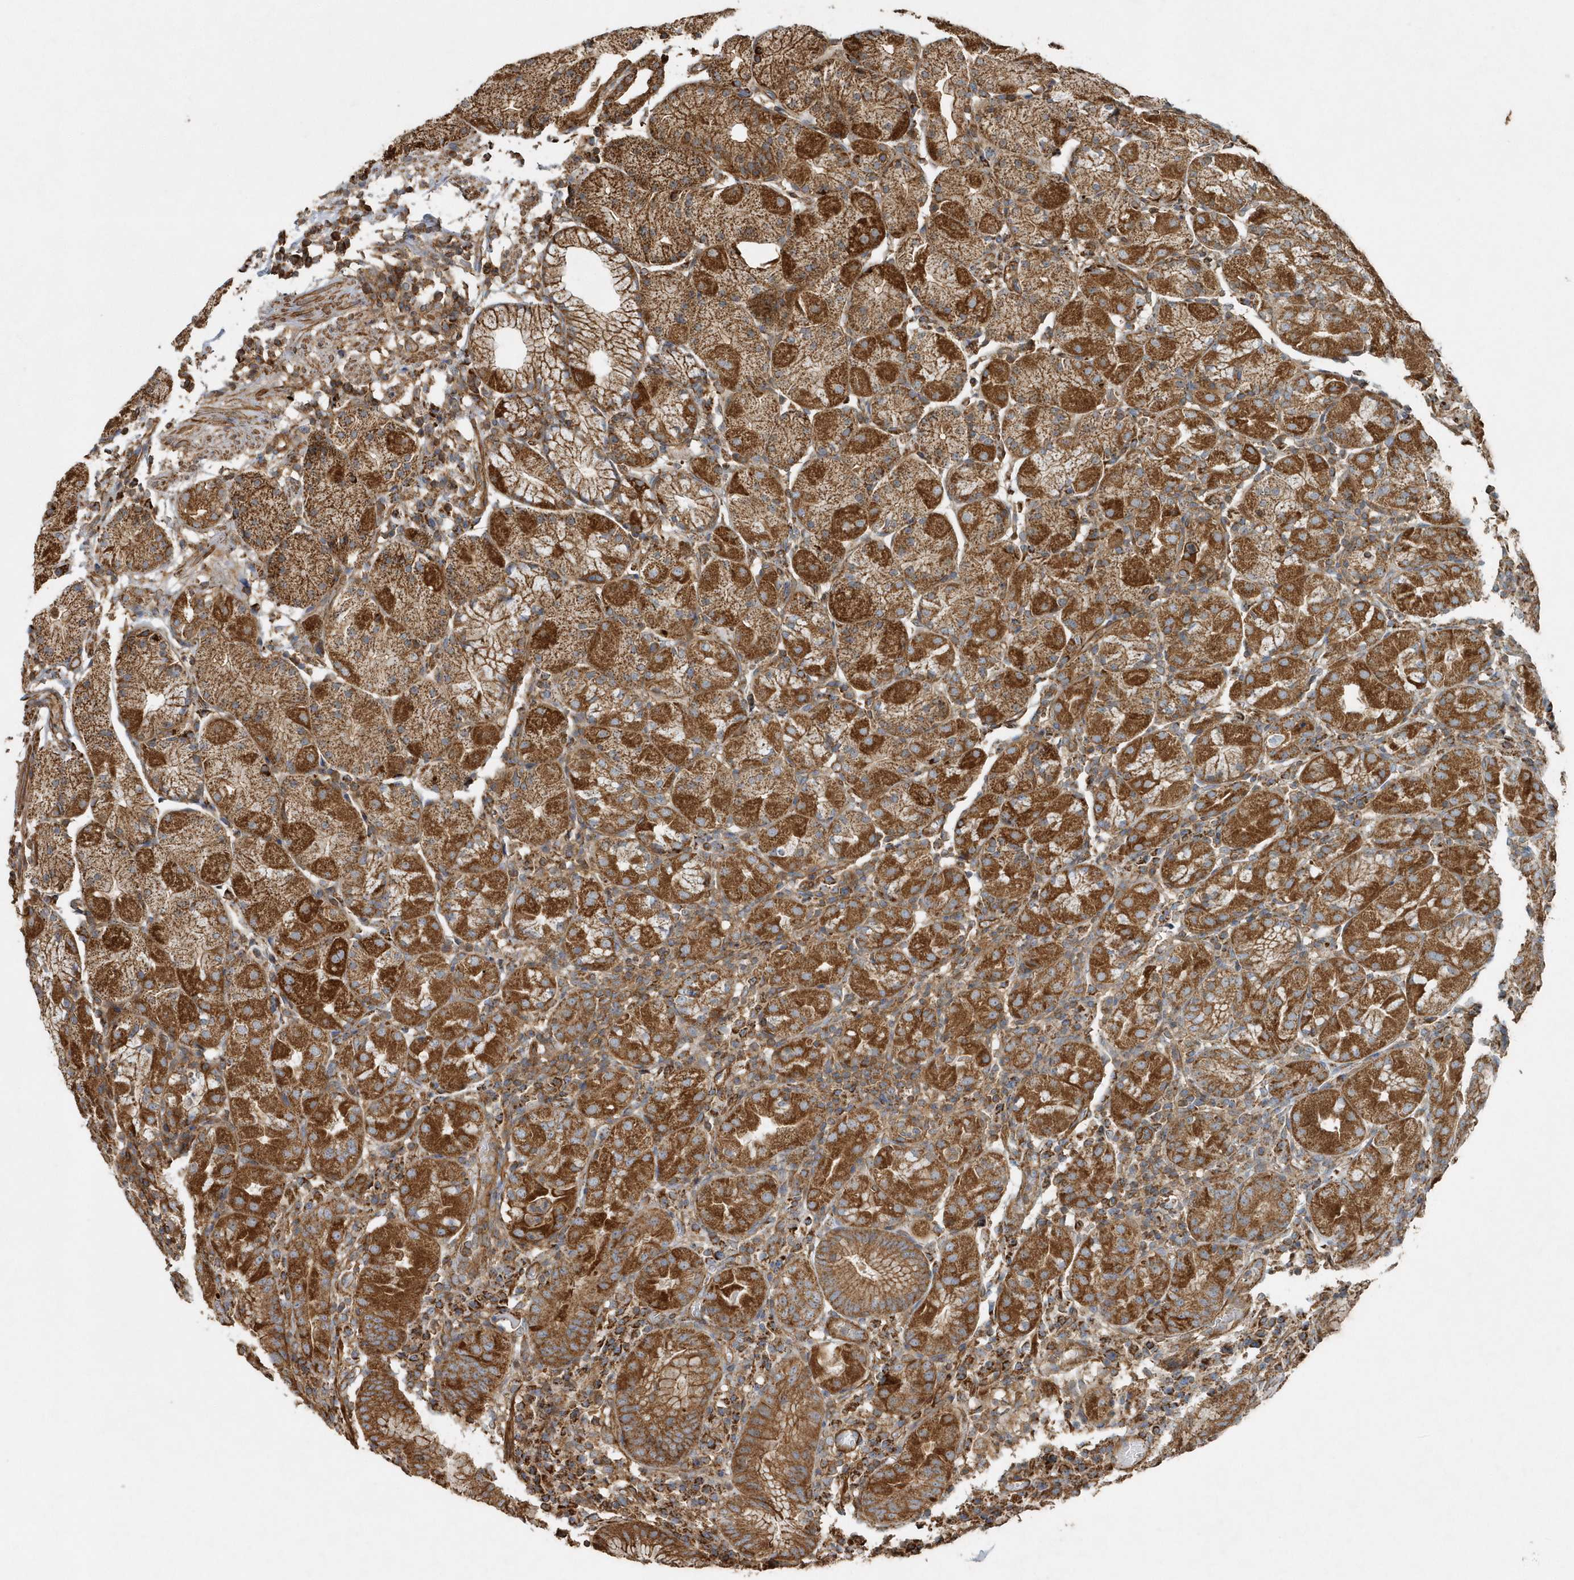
{"staining": {"intensity": "strong", "quantity": ">75%", "location": "cytoplasmic/membranous"}, "tissue": "stomach", "cell_type": "Glandular cells", "image_type": "normal", "snomed": [{"axis": "morphology", "description": "Normal tissue, NOS"}, {"axis": "topography", "description": "Stomach"}, {"axis": "topography", "description": "Stomach, lower"}], "caption": "Immunohistochemistry image of normal stomach: human stomach stained using immunohistochemistry demonstrates high levels of strong protein expression localized specifically in the cytoplasmic/membranous of glandular cells, appearing as a cytoplasmic/membranous brown color.", "gene": "MMUT", "patient": {"sex": "female", "age": 75}}